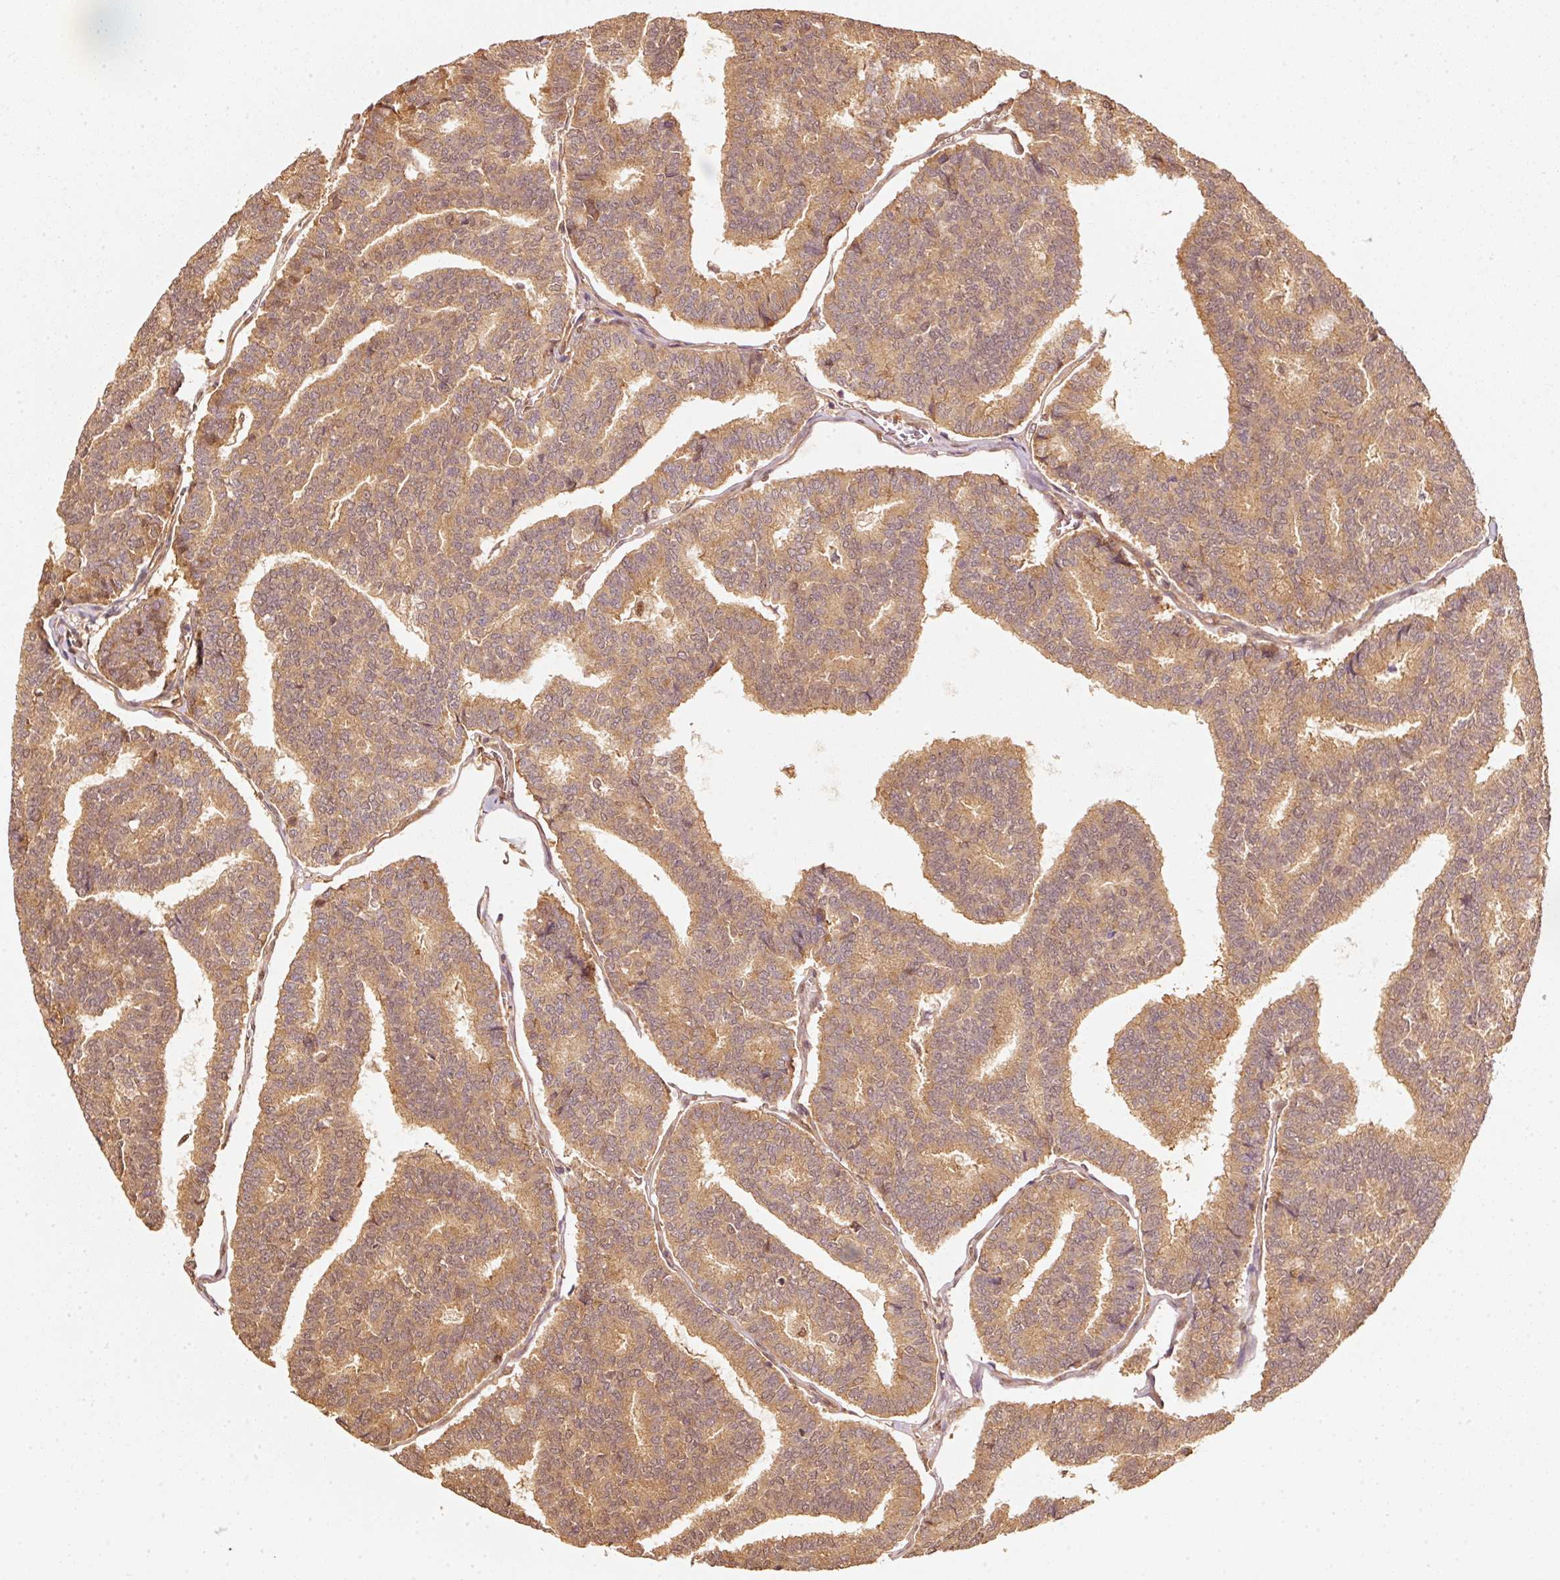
{"staining": {"intensity": "moderate", "quantity": ">75%", "location": "cytoplasmic/membranous"}, "tissue": "thyroid cancer", "cell_type": "Tumor cells", "image_type": "cancer", "snomed": [{"axis": "morphology", "description": "Papillary adenocarcinoma, NOS"}, {"axis": "topography", "description": "Thyroid gland"}], "caption": "Thyroid cancer stained with a protein marker shows moderate staining in tumor cells.", "gene": "STAU1", "patient": {"sex": "female", "age": 35}}